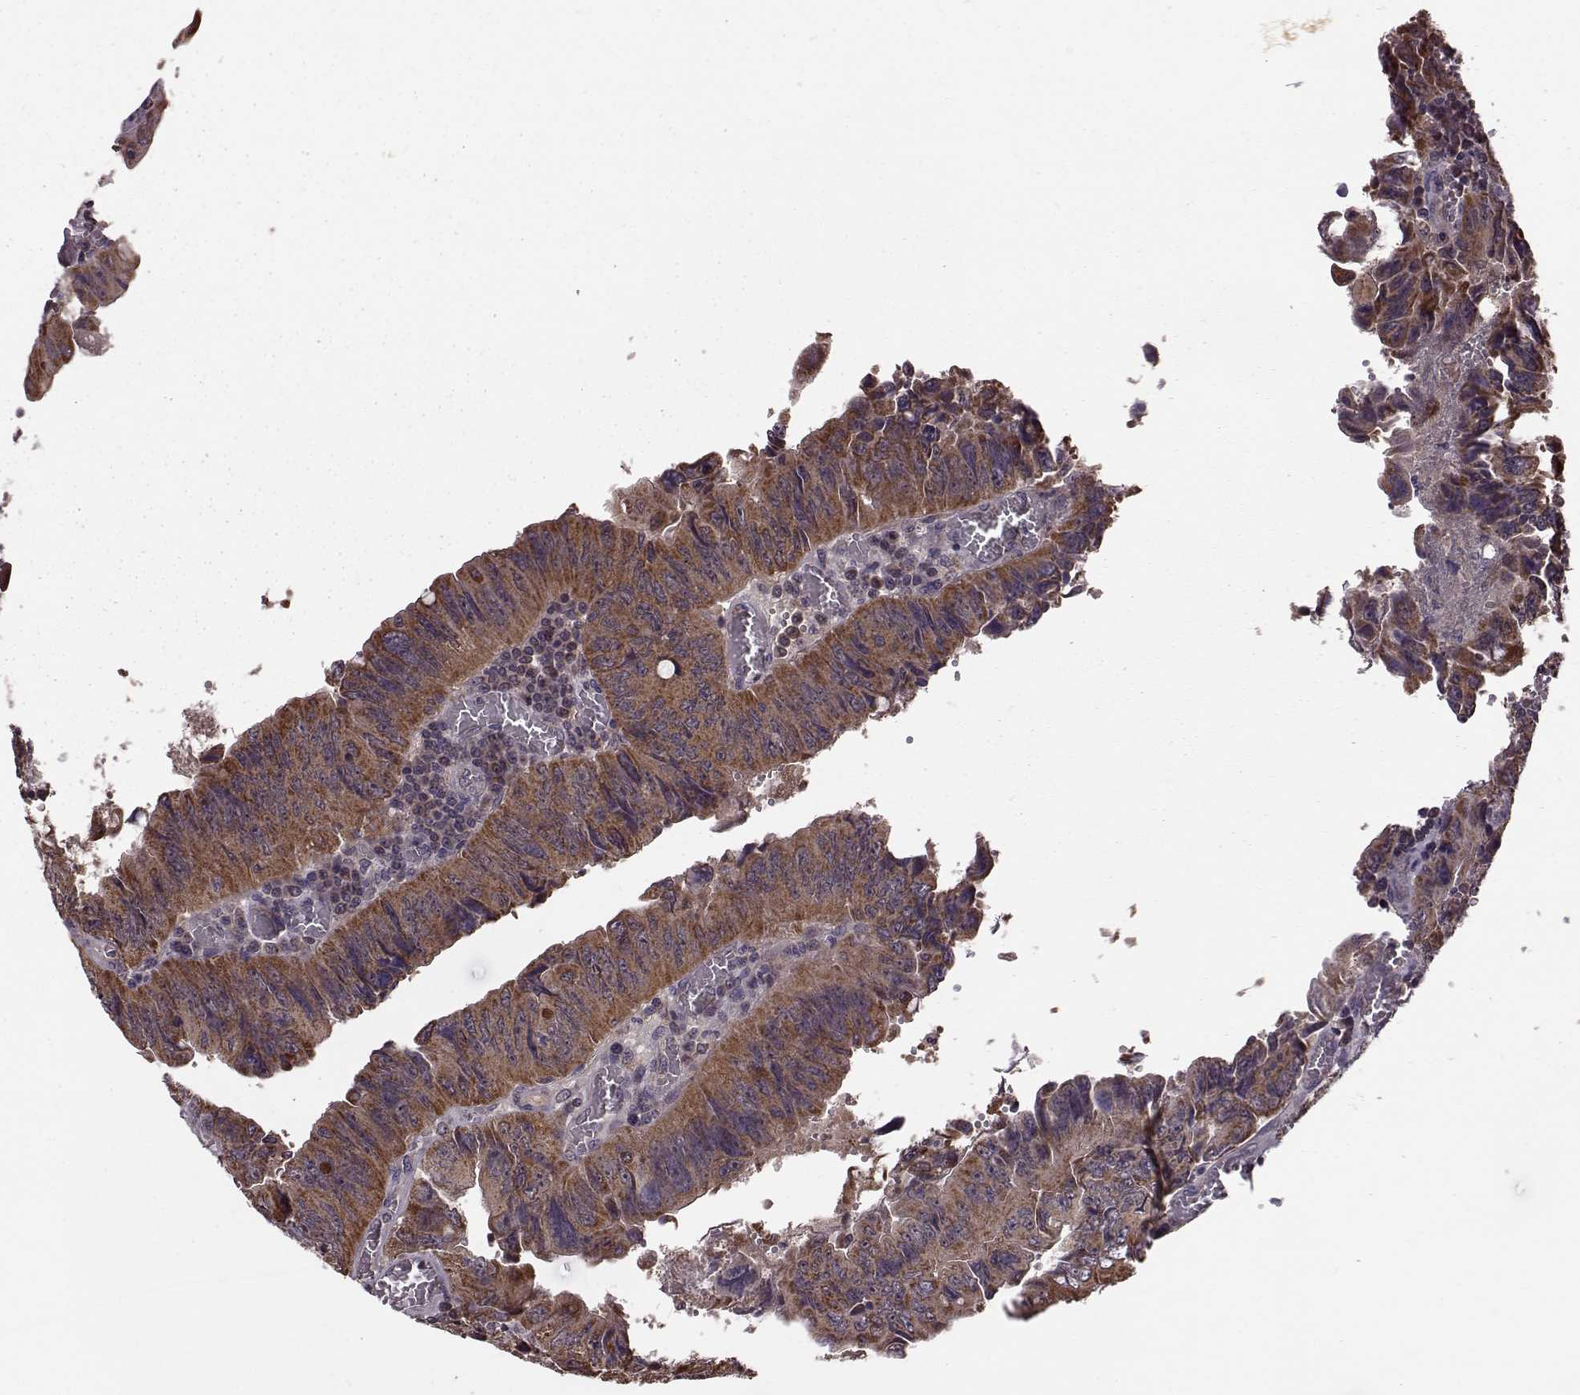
{"staining": {"intensity": "strong", "quantity": ">75%", "location": "cytoplasmic/membranous"}, "tissue": "colorectal cancer", "cell_type": "Tumor cells", "image_type": "cancer", "snomed": [{"axis": "morphology", "description": "Adenocarcinoma, NOS"}, {"axis": "topography", "description": "Colon"}], "caption": "The image demonstrates a brown stain indicating the presence of a protein in the cytoplasmic/membranous of tumor cells in colorectal cancer (adenocarcinoma).", "gene": "PUDP", "patient": {"sex": "female", "age": 84}}